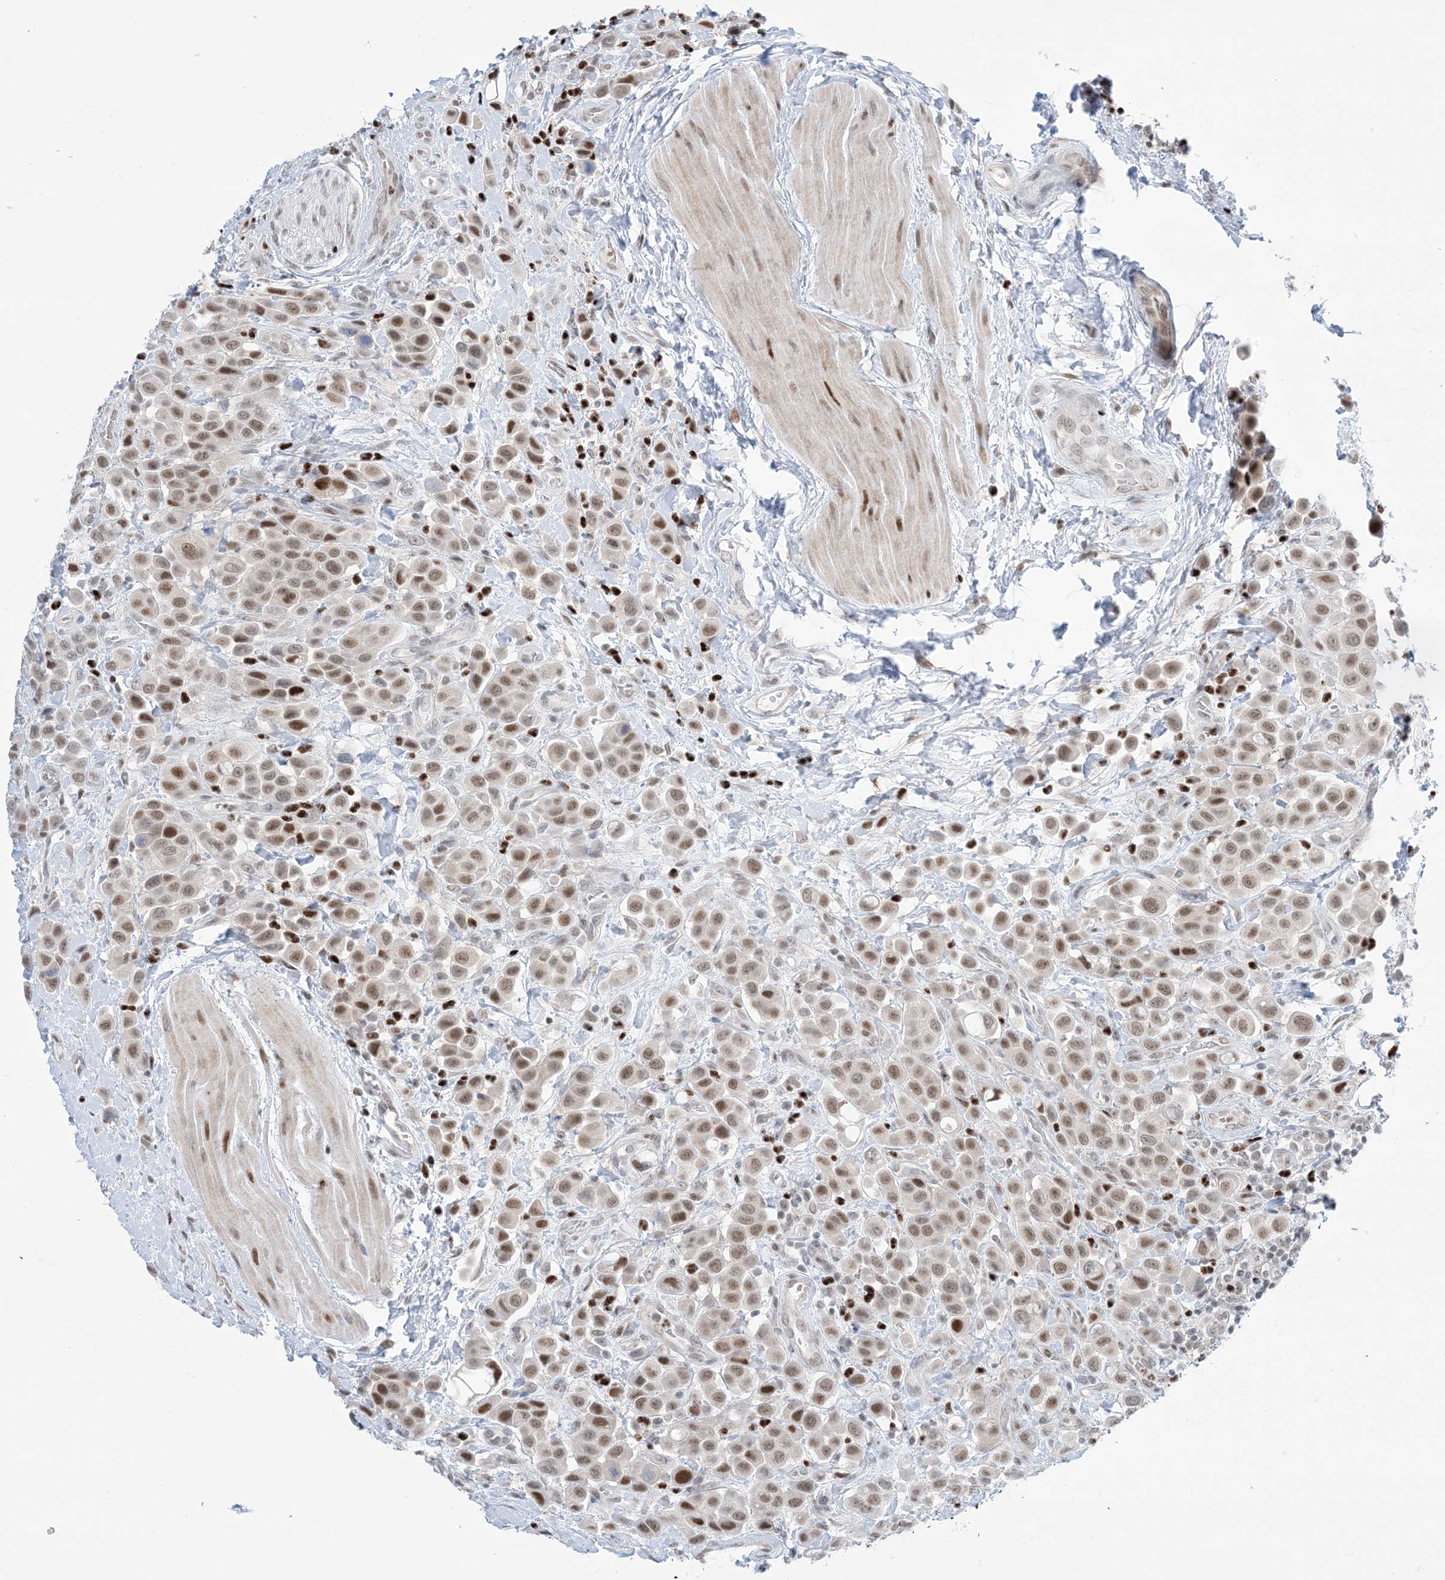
{"staining": {"intensity": "moderate", "quantity": ">75%", "location": "nuclear"}, "tissue": "urothelial cancer", "cell_type": "Tumor cells", "image_type": "cancer", "snomed": [{"axis": "morphology", "description": "Urothelial carcinoma, High grade"}, {"axis": "topography", "description": "Urinary bladder"}], "caption": "A brown stain labels moderate nuclear positivity of a protein in human high-grade urothelial carcinoma tumor cells.", "gene": "TFPT", "patient": {"sex": "male", "age": 50}}